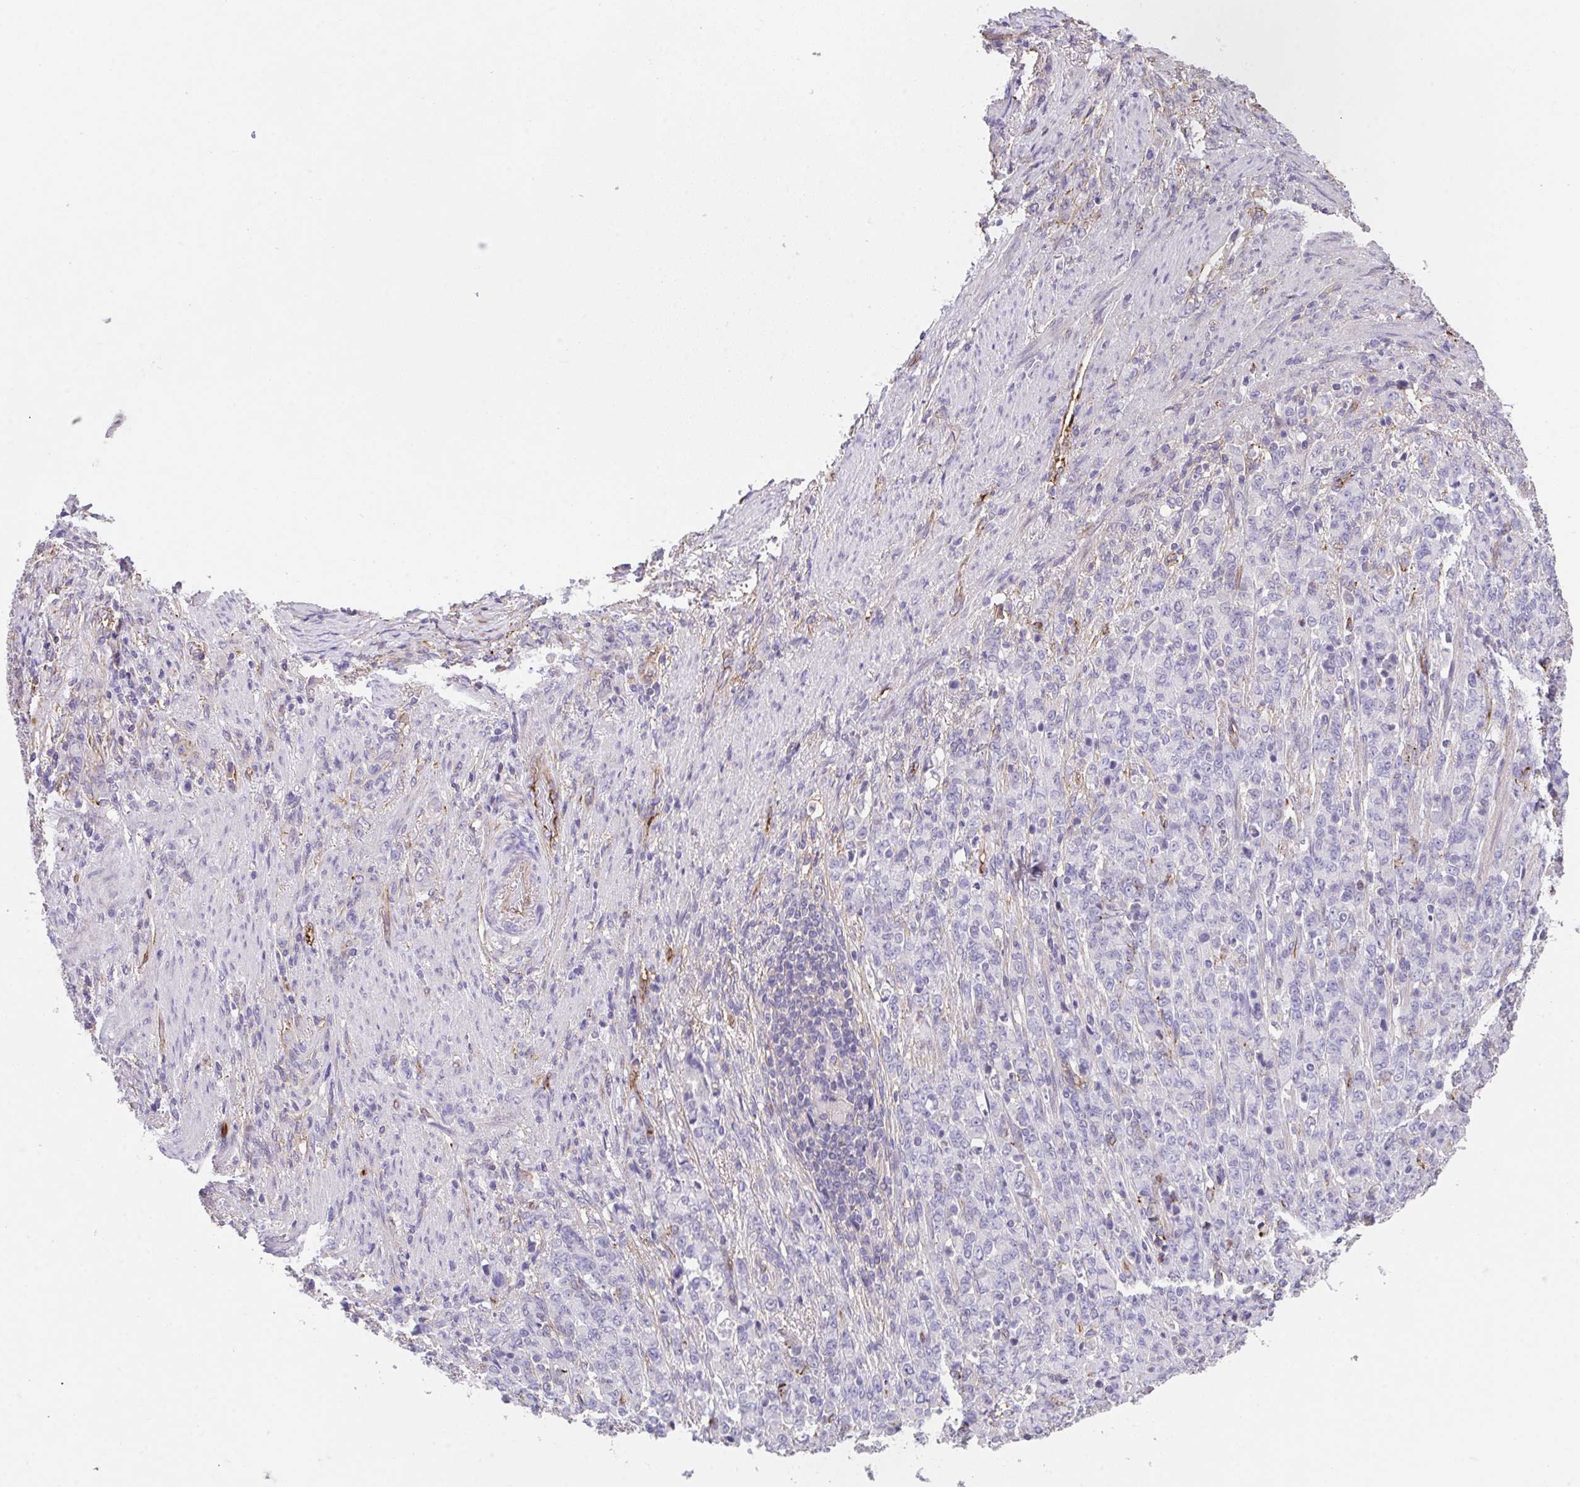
{"staining": {"intensity": "negative", "quantity": "none", "location": "none"}, "tissue": "stomach cancer", "cell_type": "Tumor cells", "image_type": "cancer", "snomed": [{"axis": "morphology", "description": "Adenocarcinoma, NOS"}, {"axis": "topography", "description": "Stomach"}], "caption": "A high-resolution image shows immunohistochemistry staining of adenocarcinoma (stomach), which demonstrates no significant staining in tumor cells. The staining is performed using DAB (3,3'-diaminobenzidine) brown chromogen with nuclei counter-stained in using hematoxylin.", "gene": "DBN1", "patient": {"sex": "female", "age": 79}}